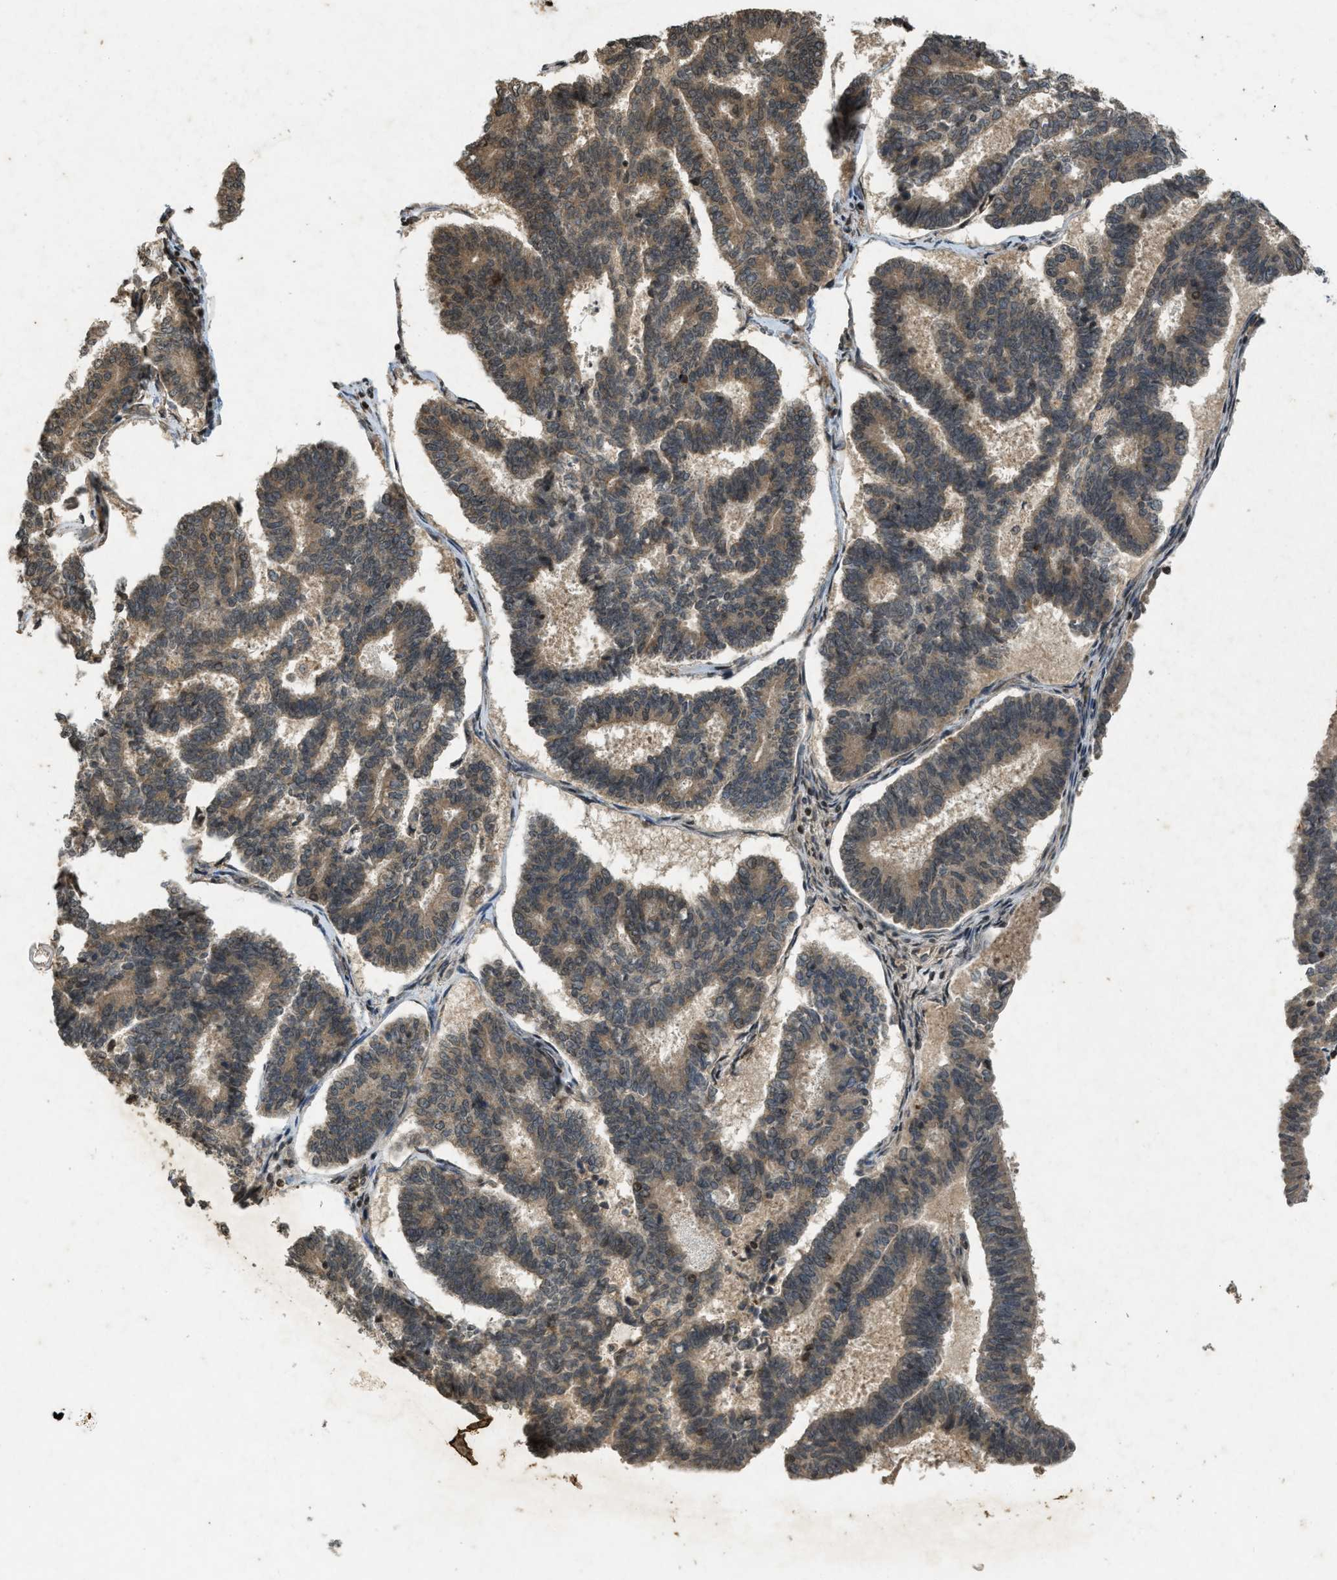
{"staining": {"intensity": "moderate", "quantity": ">75%", "location": "cytoplasmic/membranous"}, "tissue": "endometrial cancer", "cell_type": "Tumor cells", "image_type": "cancer", "snomed": [{"axis": "morphology", "description": "Adenocarcinoma, NOS"}, {"axis": "topography", "description": "Endometrium"}], "caption": "Endometrial cancer (adenocarcinoma) tissue reveals moderate cytoplasmic/membranous expression in approximately >75% of tumor cells, visualized by immunohistochemistry. The staining was performed using DAB to visualize the protein expression in brown, while the nuclei were stained in blue with hematoxylin (Magnification: 20x).", "gene": "SIAH1", "patient": {"sex": "female", "age": 70}}